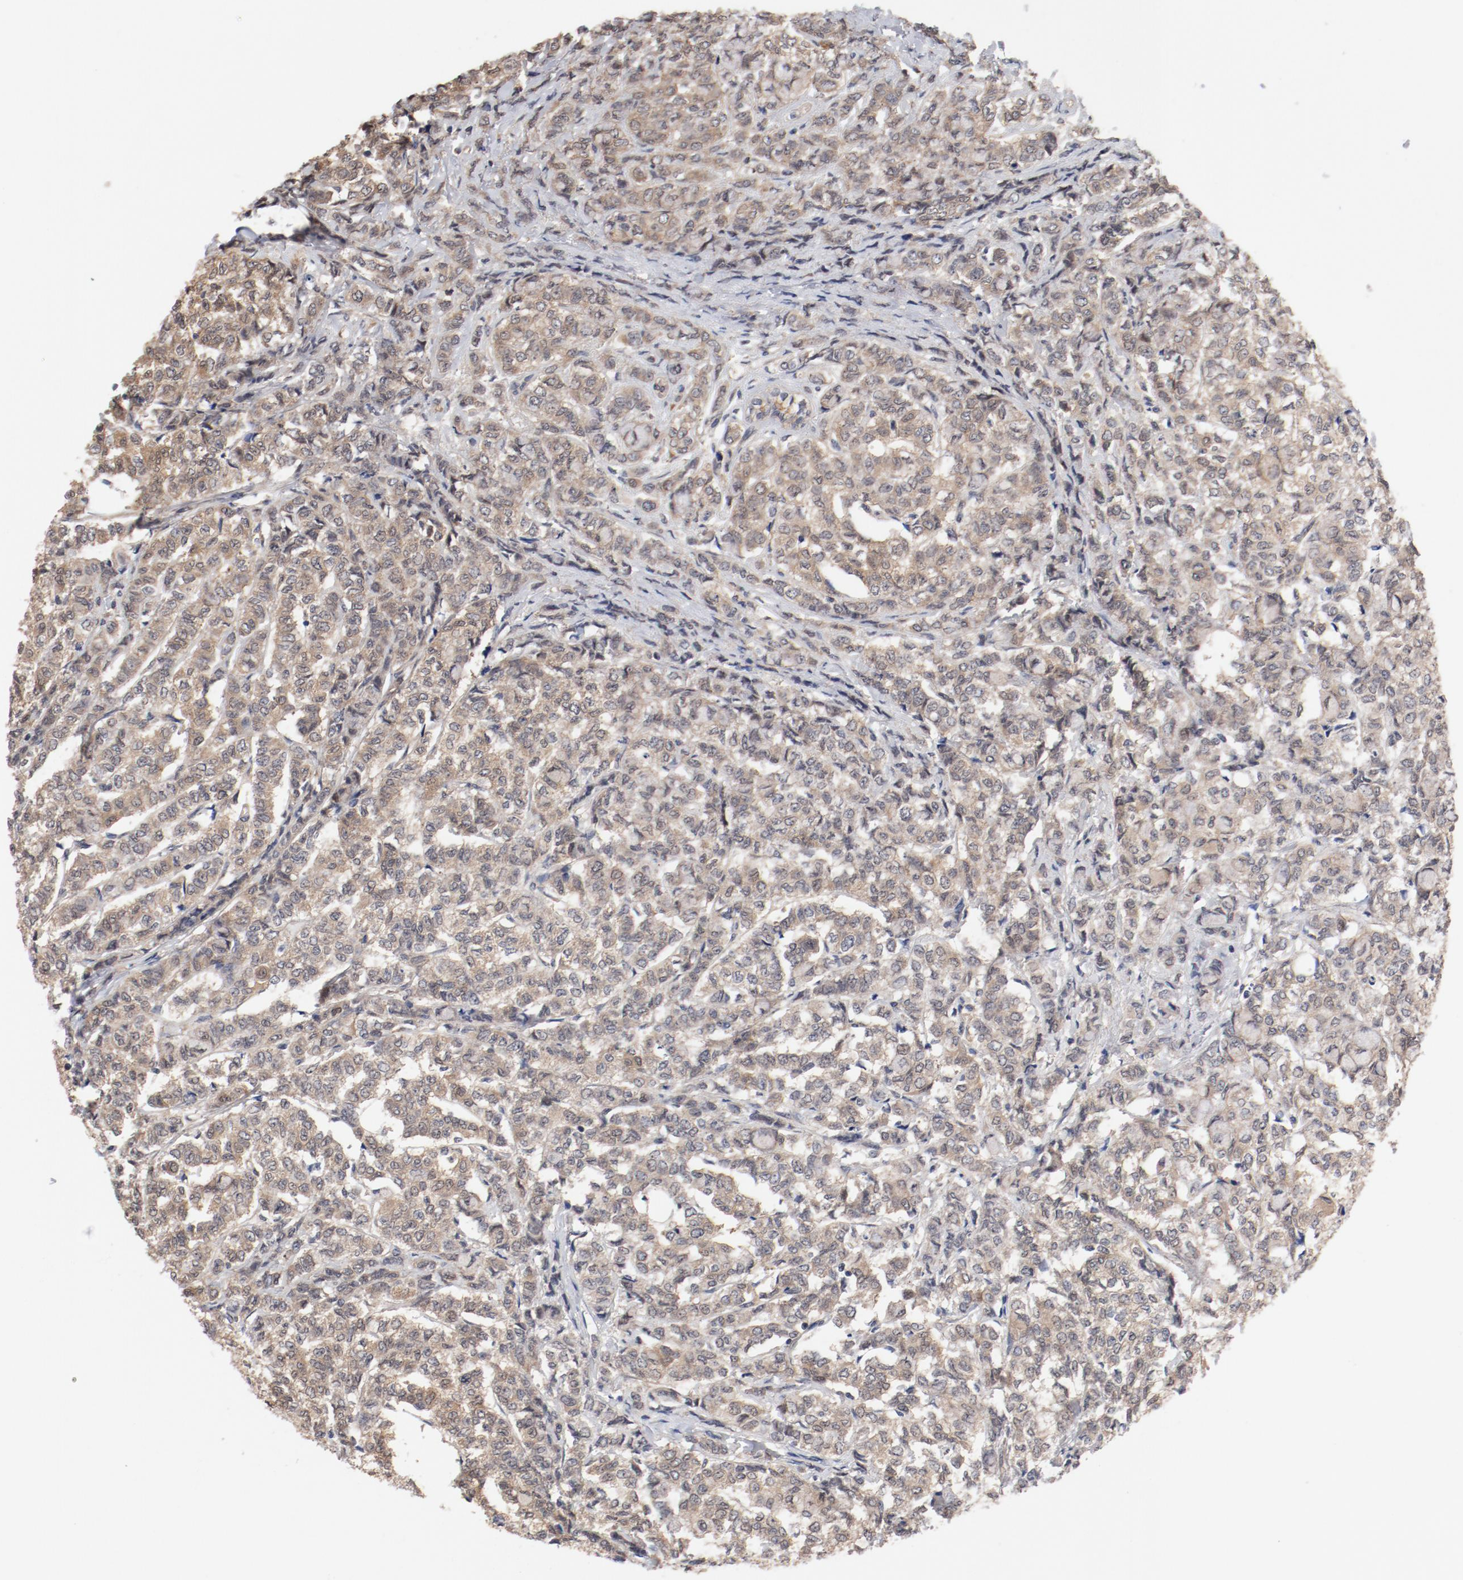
{"staining": {"intensity": "weak", "quantity": ">75%", "location": "cytoplasmic/membranous"}, "tissue": "breast cancer", "cell_type": "Tumor cells", "image_type": "cancer", "snomed": [{"axis": "morphology", "description": "Lobular carcinoma"}, {"axis": "topography", "description": "Breast"}], "caption": "A brown stain labels weak cytoplasmic/membranous expression of a protein in human breast cancer (lobular carcinoma) tumor cells. The staining was performed using DAB, with brown indicating positive protein expression. Nuclei are stained blue with hematoxylin.", "gene": "PITPNM2", "patient": {"sex": "female", "age": 60}}